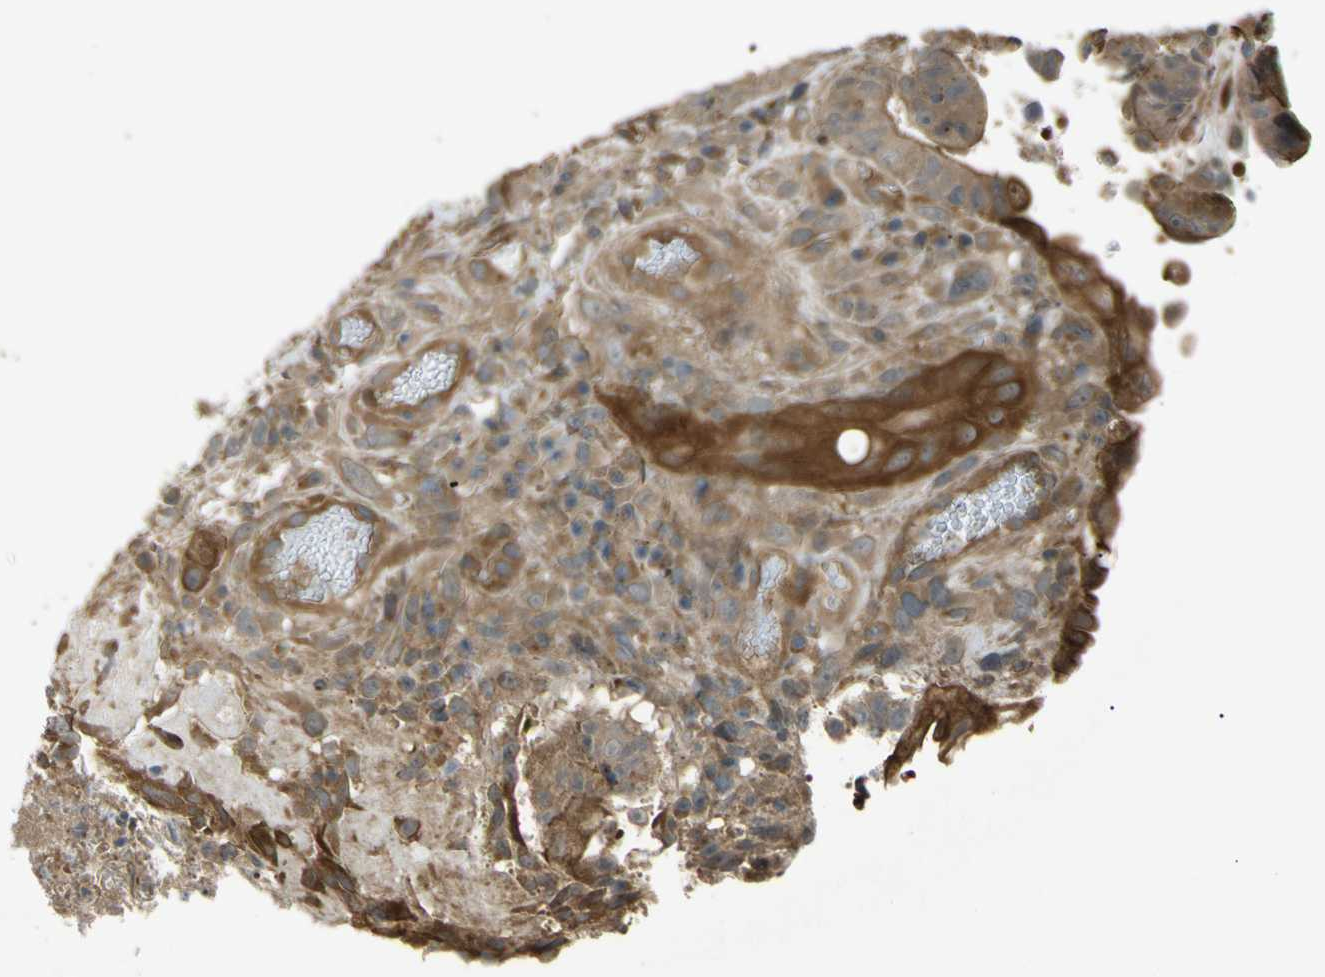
{"staining": {"intensity": "moderate", "quantity": ">75%", "location": "cytoplasmic/membranous"}, "tissue": "colorectal cancer", "cell_type": "Tumor cells", "image_type": "cancer", "snomed": [{"axis": "morphology", "description": "Adenocarcinoma, NOS"}, {"axis": "topography", "description": "Rectum"}], "caption": "Protein analysis of adenocarcinoma (colorectal) tissue shows moderate cytoplasmic/membranous expression in approximately >75% of tumor cells. (Brightfield microscopy of DAB IHC at high magnification).", "gene": "FLII", "patient": {"sex": "male", "age": 72}}